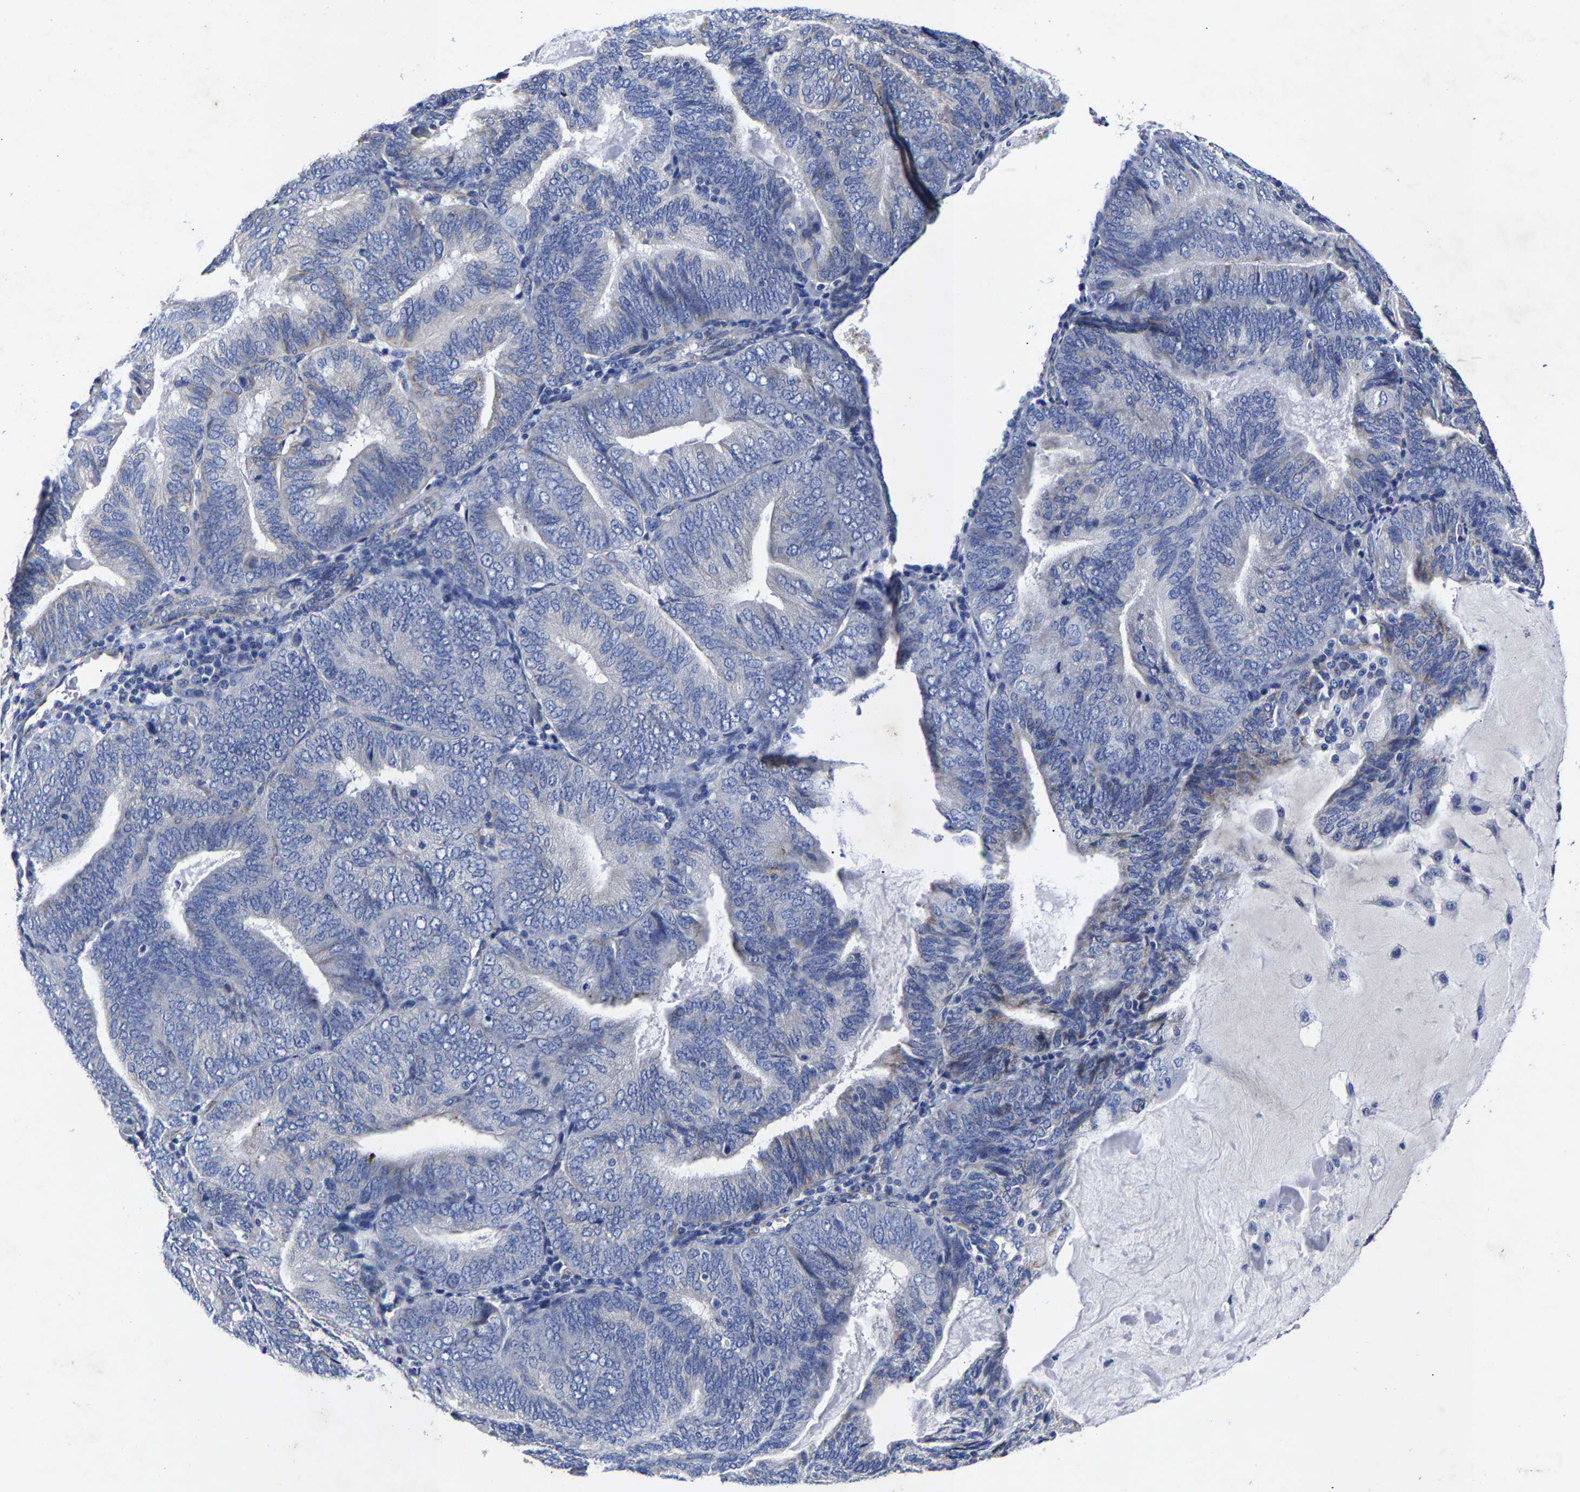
{"staining": {"intensity": "moderate", "quantity": "<25%", "location": "cytoplasmic/membranous"}, "tissue": "endometrial cancer", "cell_type": "Tumor cells", "image_type": "cancer", "snomed": [{"axis": "morphology", "description": "Adenocarcinoma, NOS"}, {"axis": "topography", "description": "Endometrium"}], "caption": "A high-resolution histopathology image shows immunohistochemistry staining of endometrial cancer, which demonstrates moderate cytoplasmic/membranous staining in about <25% of tumor cells.", "gene": "AASS", "patient": {"sex": "female", "age": 81}}